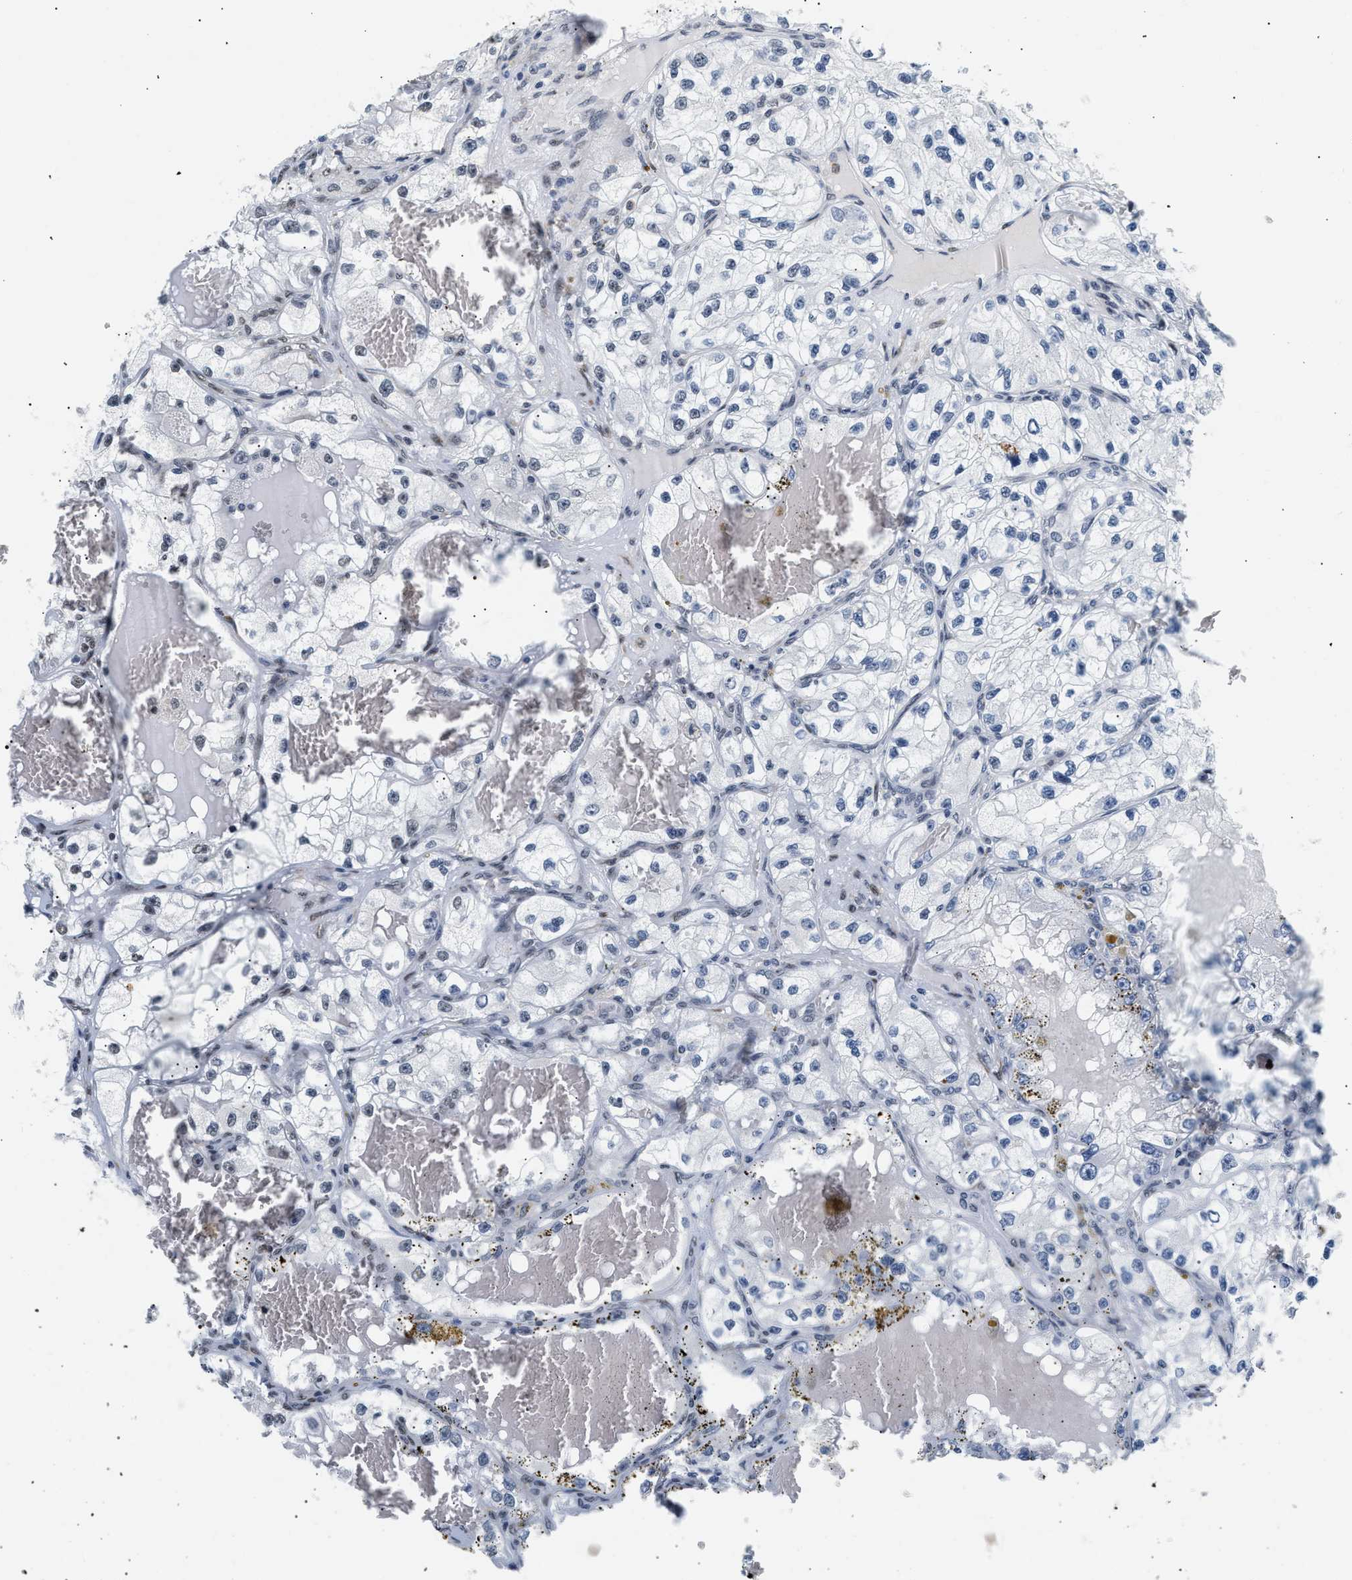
{"staining": {"intensity": "negative", "quantity": "none", "location": "none"}, "tissue": "renal cancer", "cell_type": "Tumor cells", "image_type": "cancer", "snomed": [{"axis": "morphology", "description": "Adenocarcinoma, NOS"}, {"axis": "topography", "description": "Kidney"}], "caption": "Renal cancer (adenocarcinoma) was stained to show a protein in brown. There is no significant positivity in tumor cells. (DAB (3,3'-diaminobenzidine) immunohistochemistry (IHC) with hematoxylin counter stain).", "gene": "THOC1", "patient": {"sex": "female", "age": 57}}